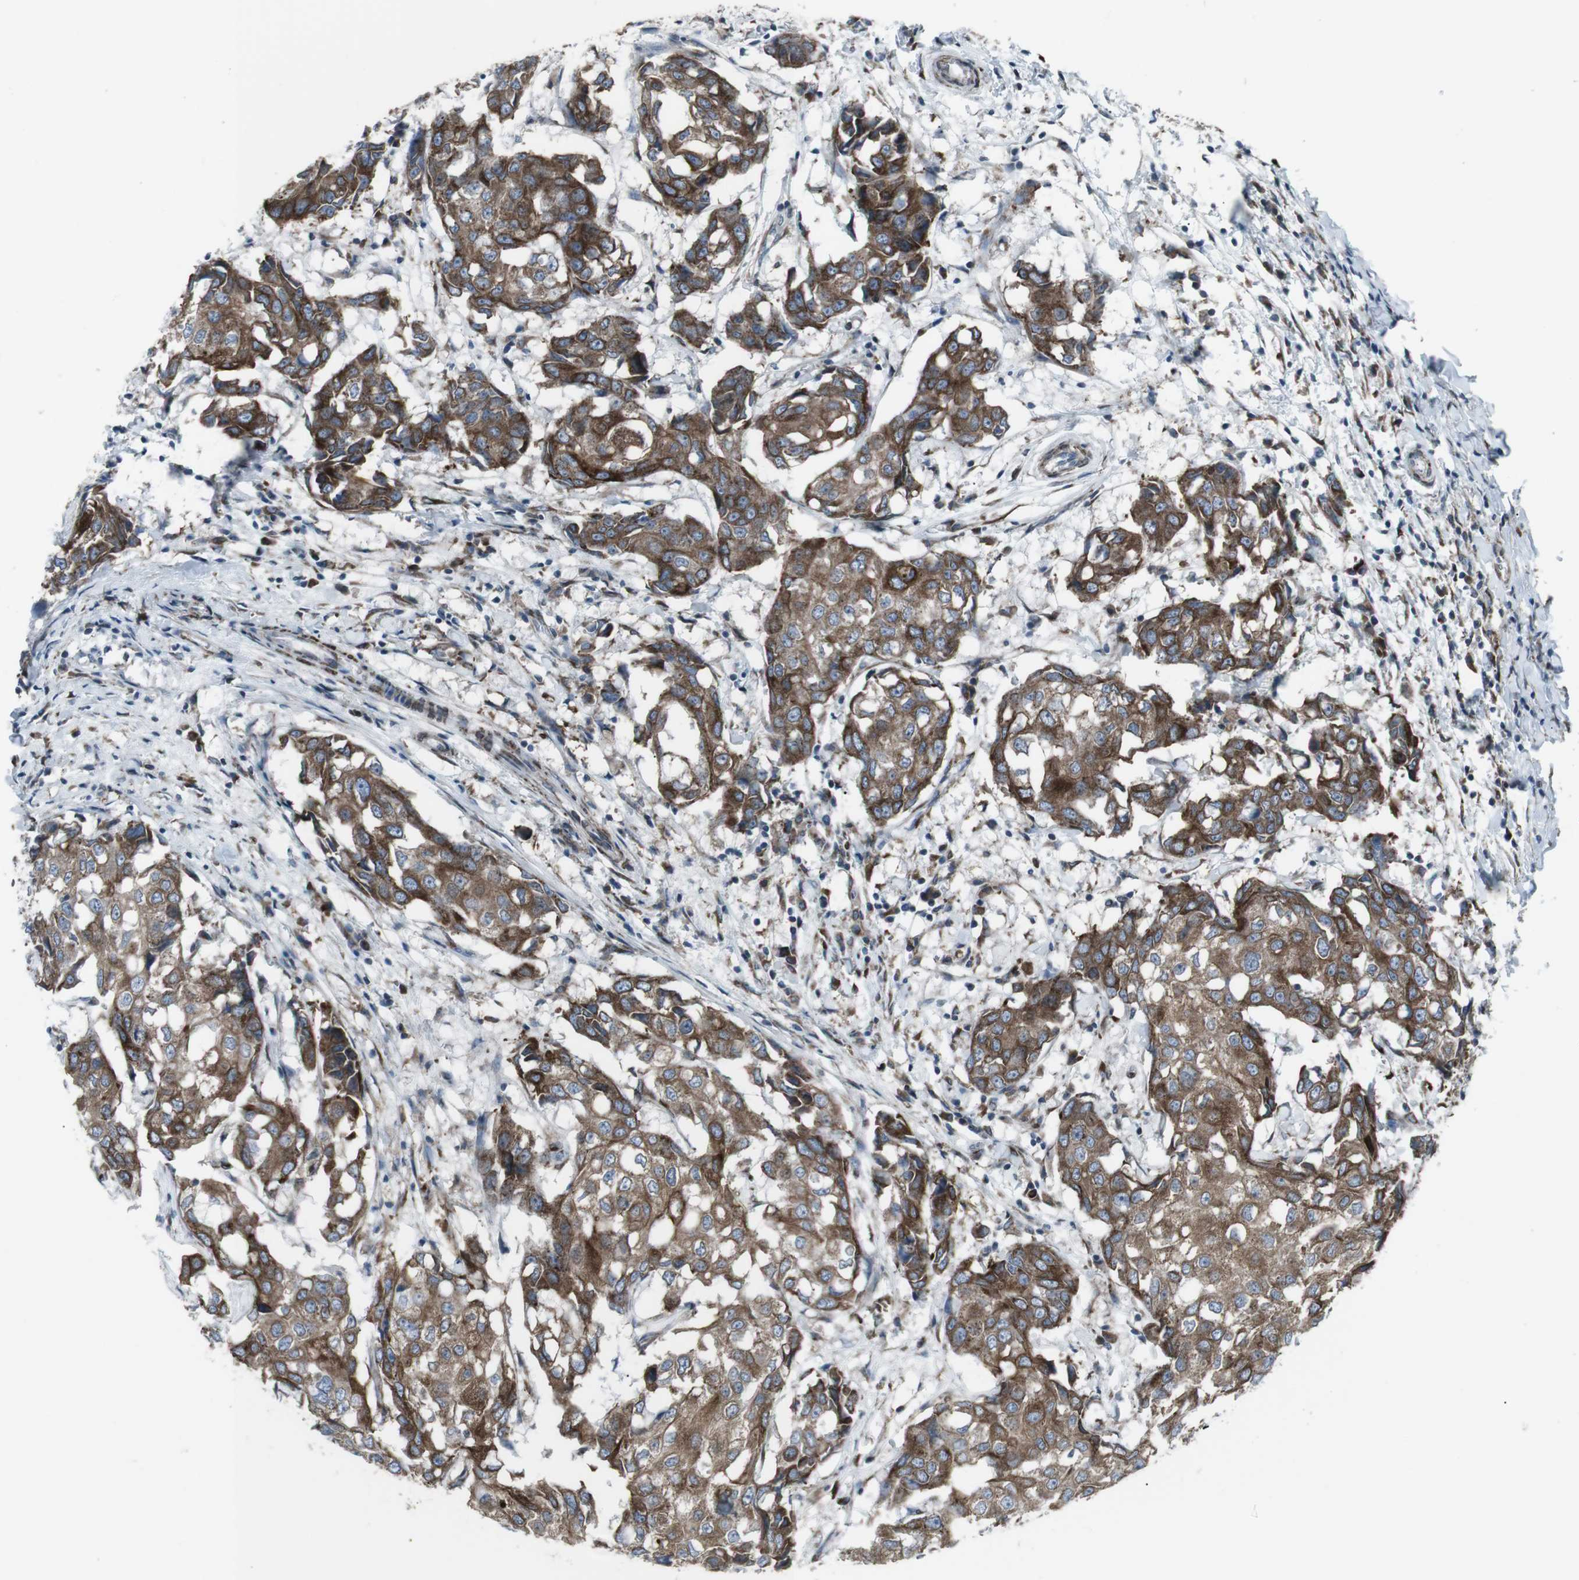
{"staining": {"intensity": "moderate", "quantity": ">75%", "location": "cytoplasmic/membranous"}, "tissue": "breast cancer", "cell_type": "Tumor cells", "image_type": "cancer", "snomed": [{"axis": "morphology", "description": "Duct carcinoma"}, {"axis": "topography", "description": "Breast"}], "caption": "The immunohistochemical stain shows moderate cytoplasmic/membranous expression in tumor cells of invasive ductal carcinoma (breast) tissue. Ihc stains the protein of interest in brown and the nuclei are stained blue.", "gene": "LNPK", "patient": {"sex": "female", "age": 27}}